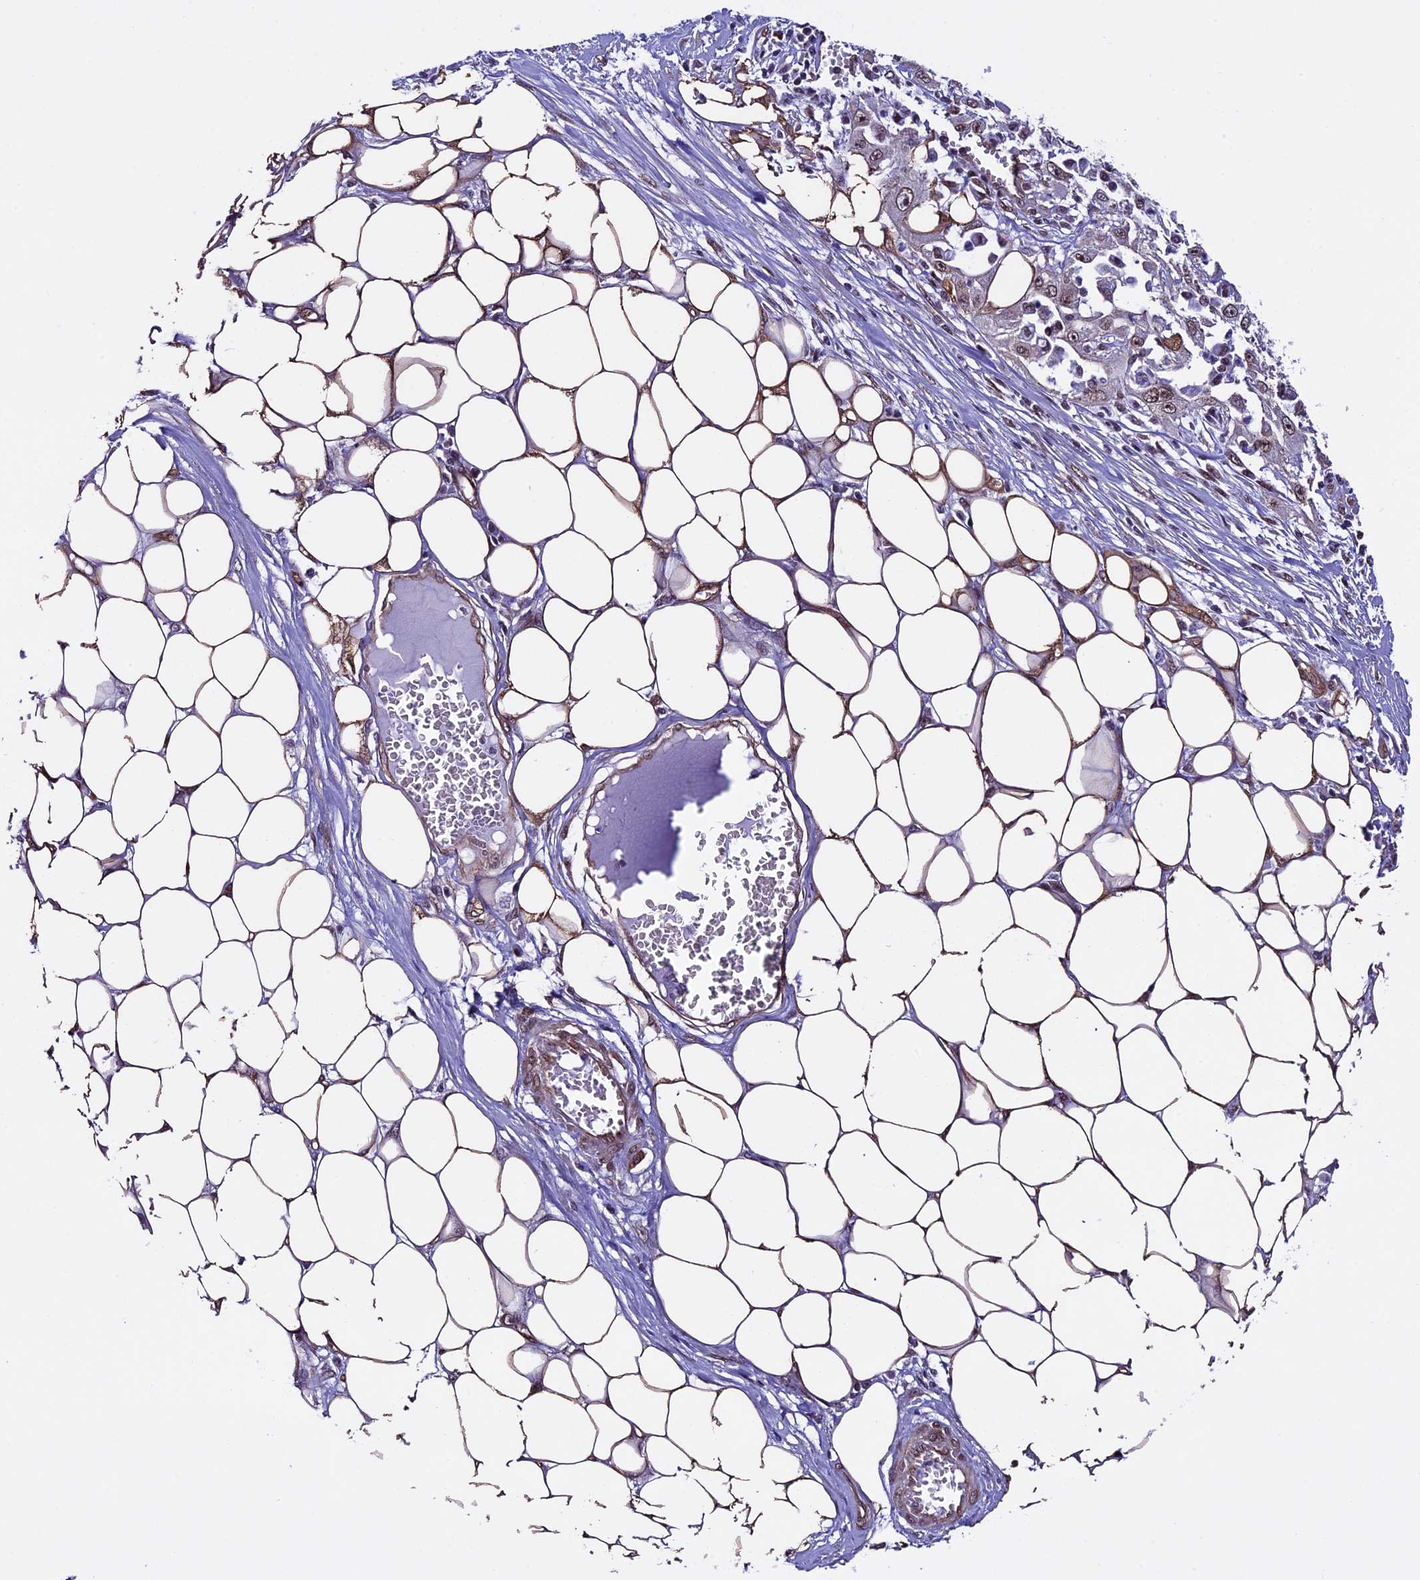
{"staining": {"intensity": "moderate", "quantity": ">75%", "location": "nuclear"}, "tissue": "skin cancer", "cell_type": "Tumor cells", "image_type": "cancer", "snomed": [{"axis": "morphology", "description": "Squamous cell carcinoma, NOS"}, {"axis": "morphology", "description": "Squamous cell carcinoma, metastatic, NOS"}, {"axis": "topography", "description": "Skin"}, {"axis": "topography", "description": "Lymph node"}], "caption": "A histopathology image showing moderate nuclear staining in approximately >75% of tumor cells in metastatic squamous cell carcinoma (skin), as visualized by brown immunohistochemical staining.", "gene": "MPHOSPH8", "patient": {"sex": "male", "age": 75}}